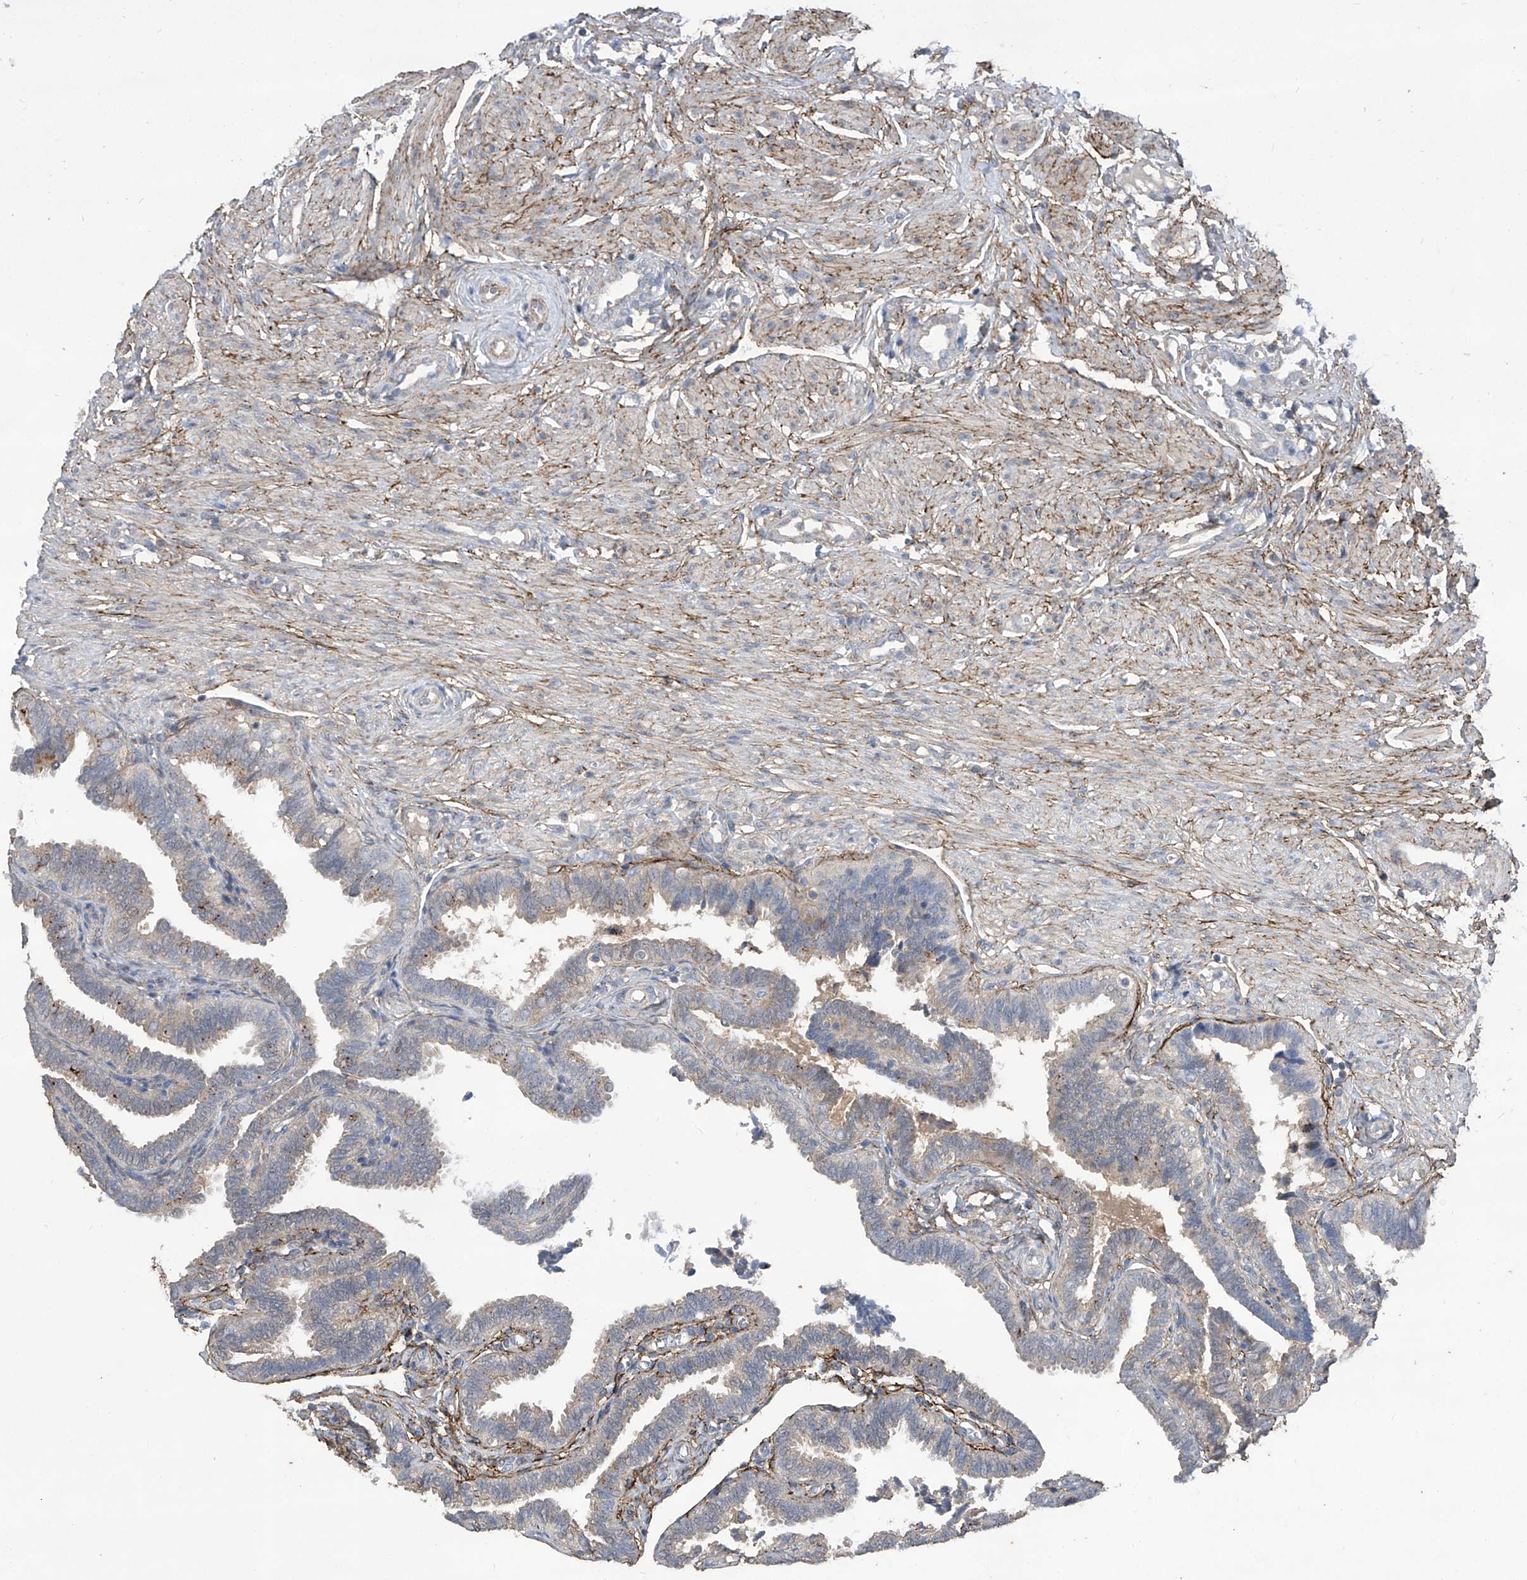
{"staining": {"intensity": "negative", "quantity": "none", "location": "none"}, "tissue": "fallopian tube", "cell_type": "Glandular cells", "image_type": "normal", "snomed": [{"axis": "morphology", "description": "Normal tissue, NOS"}, {"axis": "topography", "description": "Fallopian tube"}], "caption": "Glandular cells are negative for protein expression in unremarkable human fallopian tube.", "gene": "TXNIP", "patient": {"sex": "female", "age": 39}}